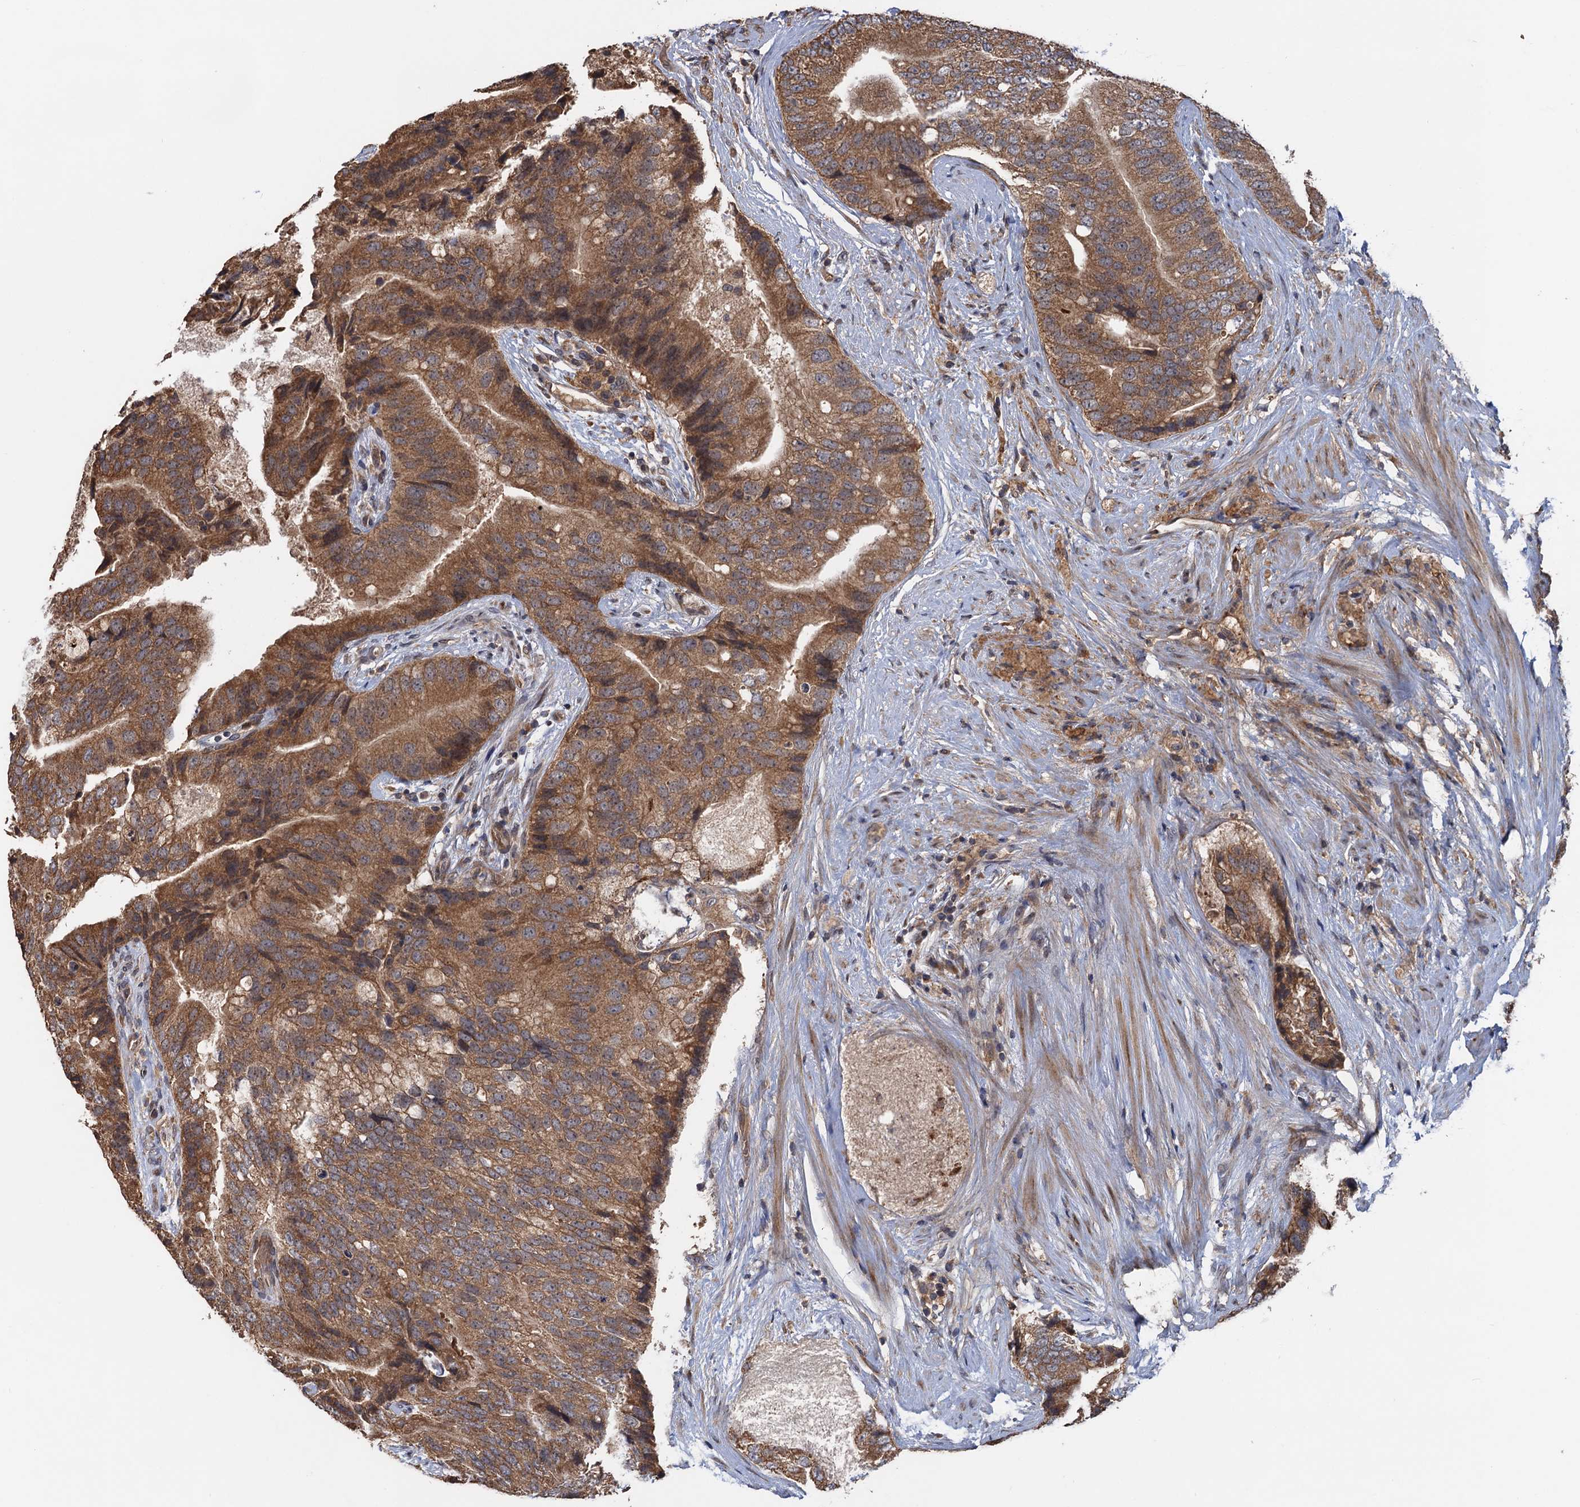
{"staining": {"intensity": "moderate", "quantity": ">75%", "location": "cytoplasmic/membranous"}, "tissue": "prostate cancer", "cell_type": "Tumor cells", "image_type": "cancer", "snomed": [{"axis": "morphology", "description": "Adenocarcinoma, High grade"}, {"axis": "topography", "description": "Prostate"}], "caption": "Brown immunohistochemical staining in human high-grade adenocarcinoma (prostate) shows moderate cytoplasmic/membranous positivity in about >75% of tumor cells.", "gene": "SNX32", "patient": {"sex": "male", "age": 70}}